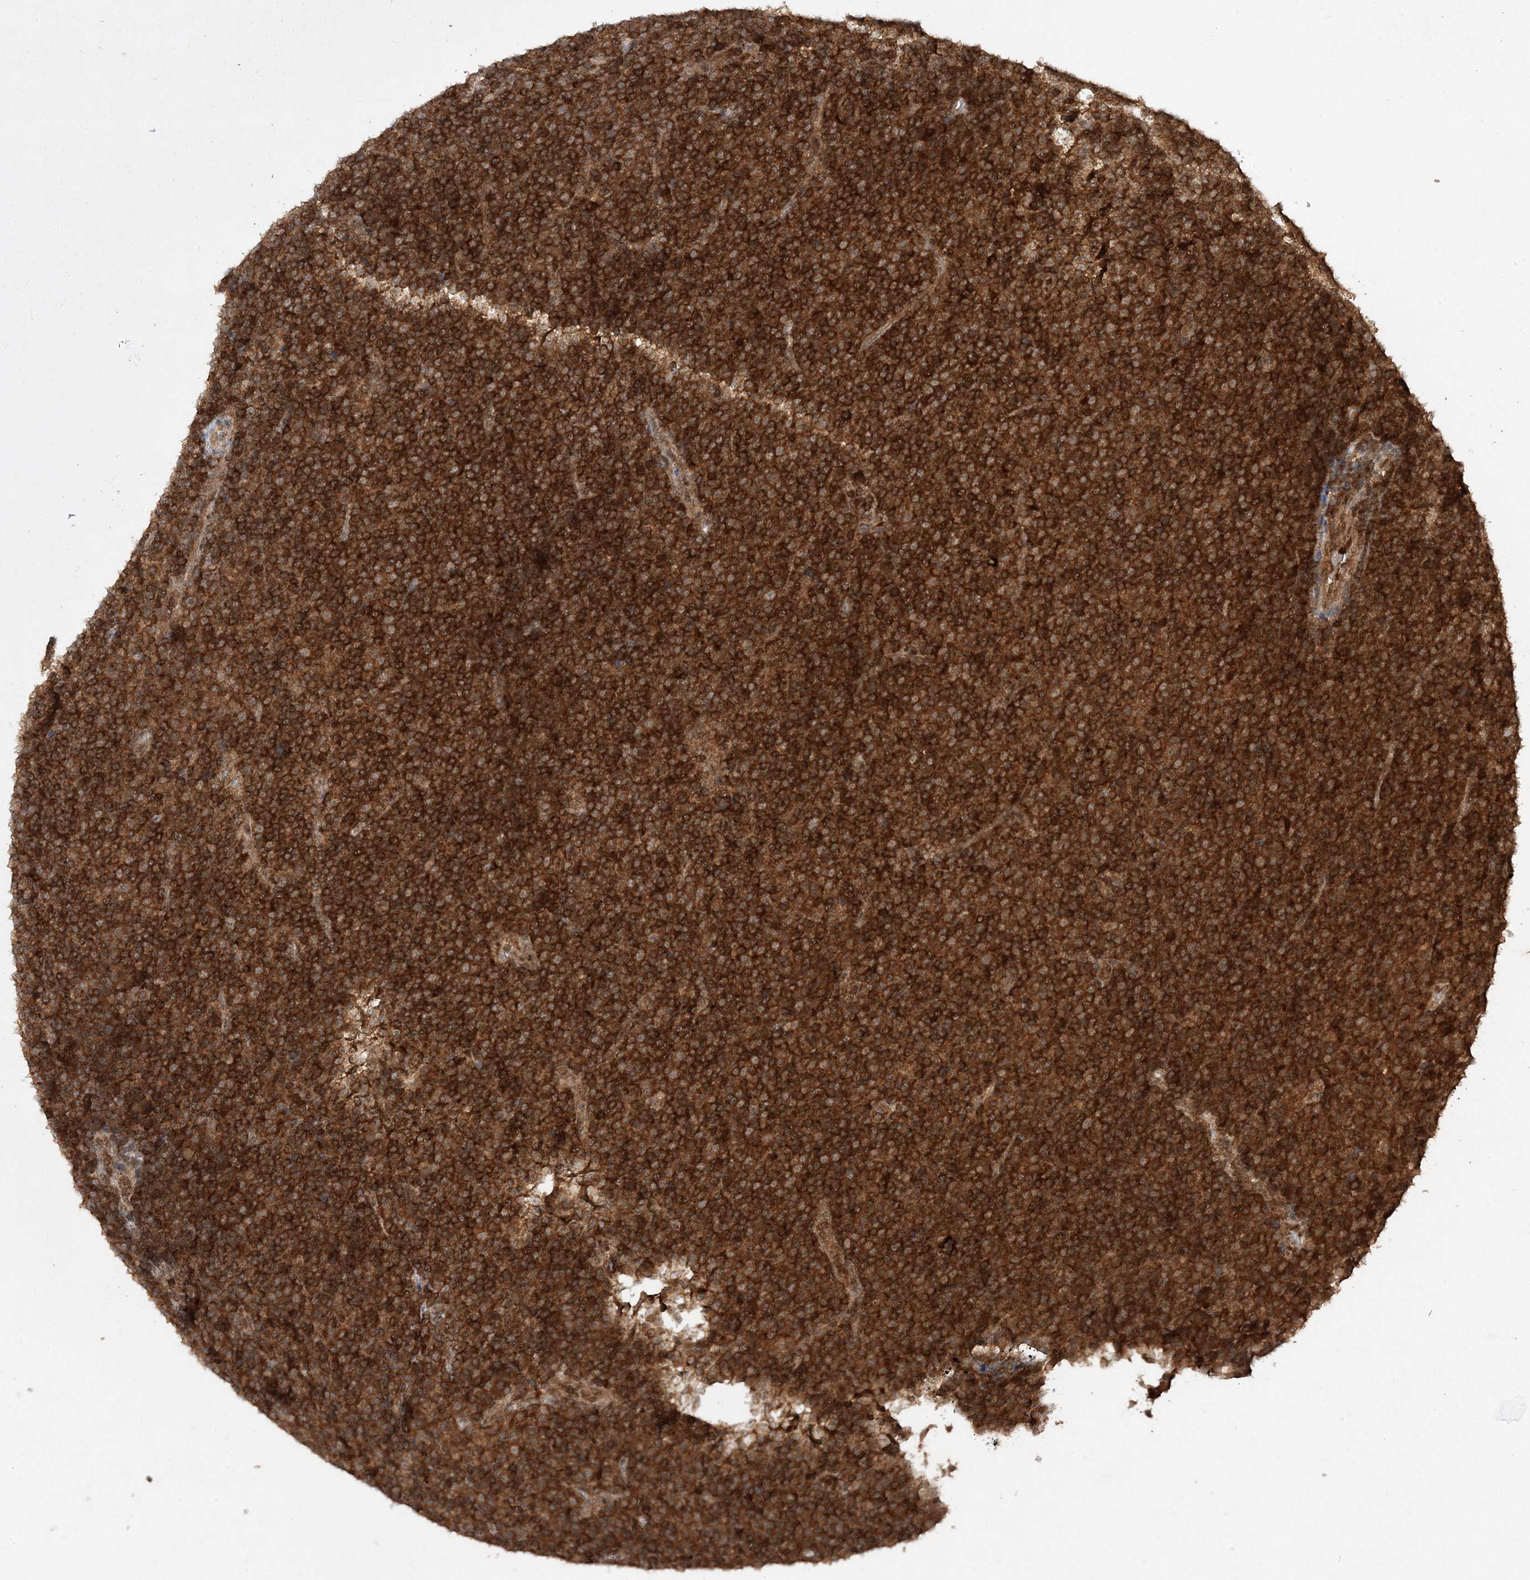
{"staining": {"intensity": "strong", "quantity": ">75%", "location": "cytoplasmic/membranous,nuclear"}, "tissue": "lymphoma", "cell_type": "Tumor cells", "image_type": "cancer", "snomed": [{"axis": "morphology", "description": "Malignant lymphoma, non-Hodgkin's type, Low grade"}, {"axis": "topography", "description": "Lymph node"}], "caption": "DAB immunohistochemical staining of lymphoma shows strong cytoplasmic/membranous and nuclear protein positivity in approximately >75% of tumor cells.", "gene": "NIF3L1", "patient": {"sex": "female", "age": 67}}